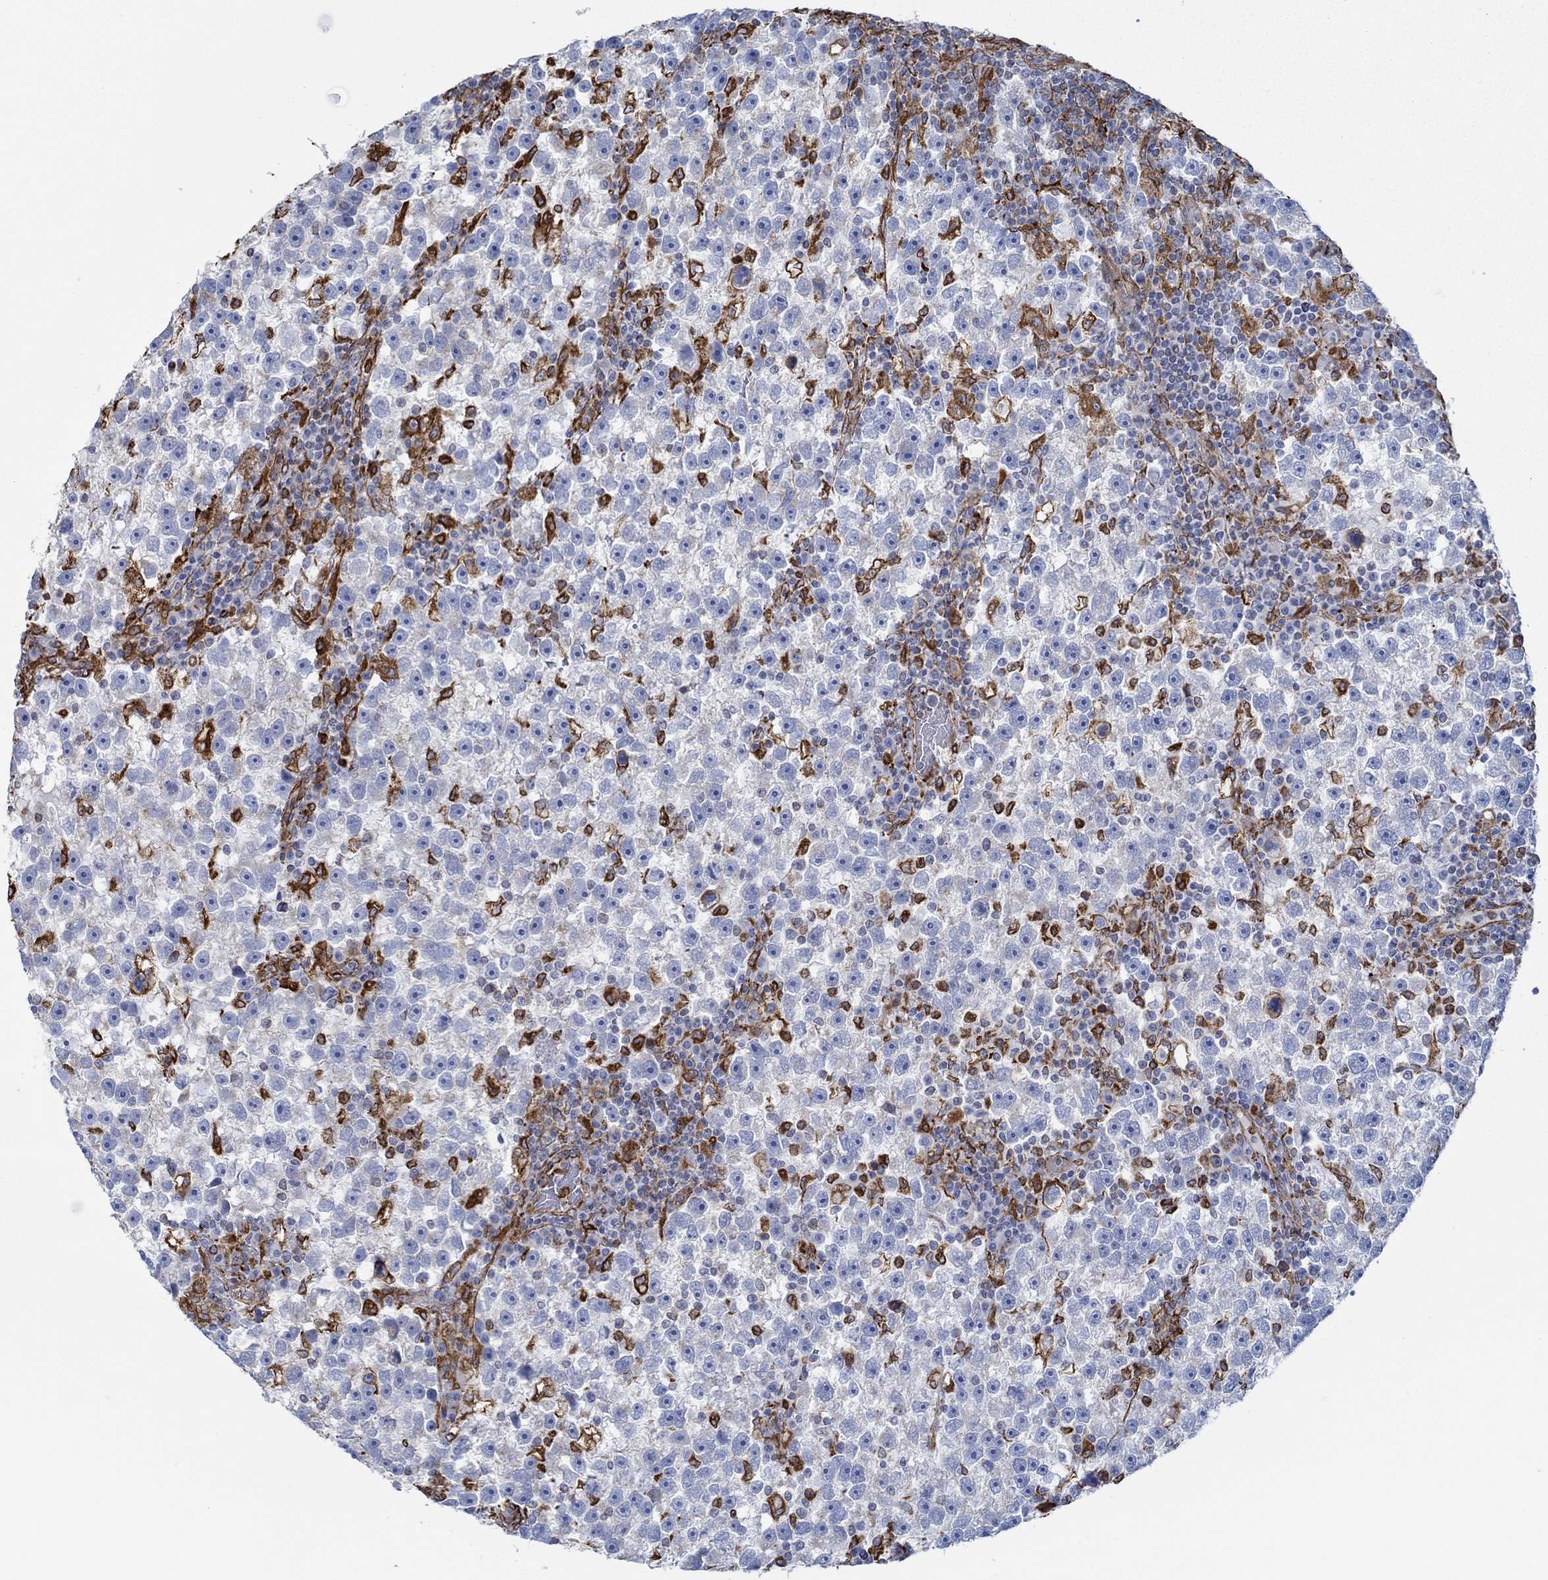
{"staining": {"intensity": "strong", "quantity": "<25%", "location": "cytoplasmic/membranous"}, "tissue": "testis cancer", "cell_type": "Tumor cells", "image_type": "cancer", "snomed": [{"axis": "morphology", "description": "Seminoma, NOS"}, {"axis": "topography", "description": "Testis"}], "caption": "Testis cancer (seminoma) stained with a protein marker reveals strong staining in tumor cells.", "gene": "STC2", "patient": {"sex": "male", "age": 47}}